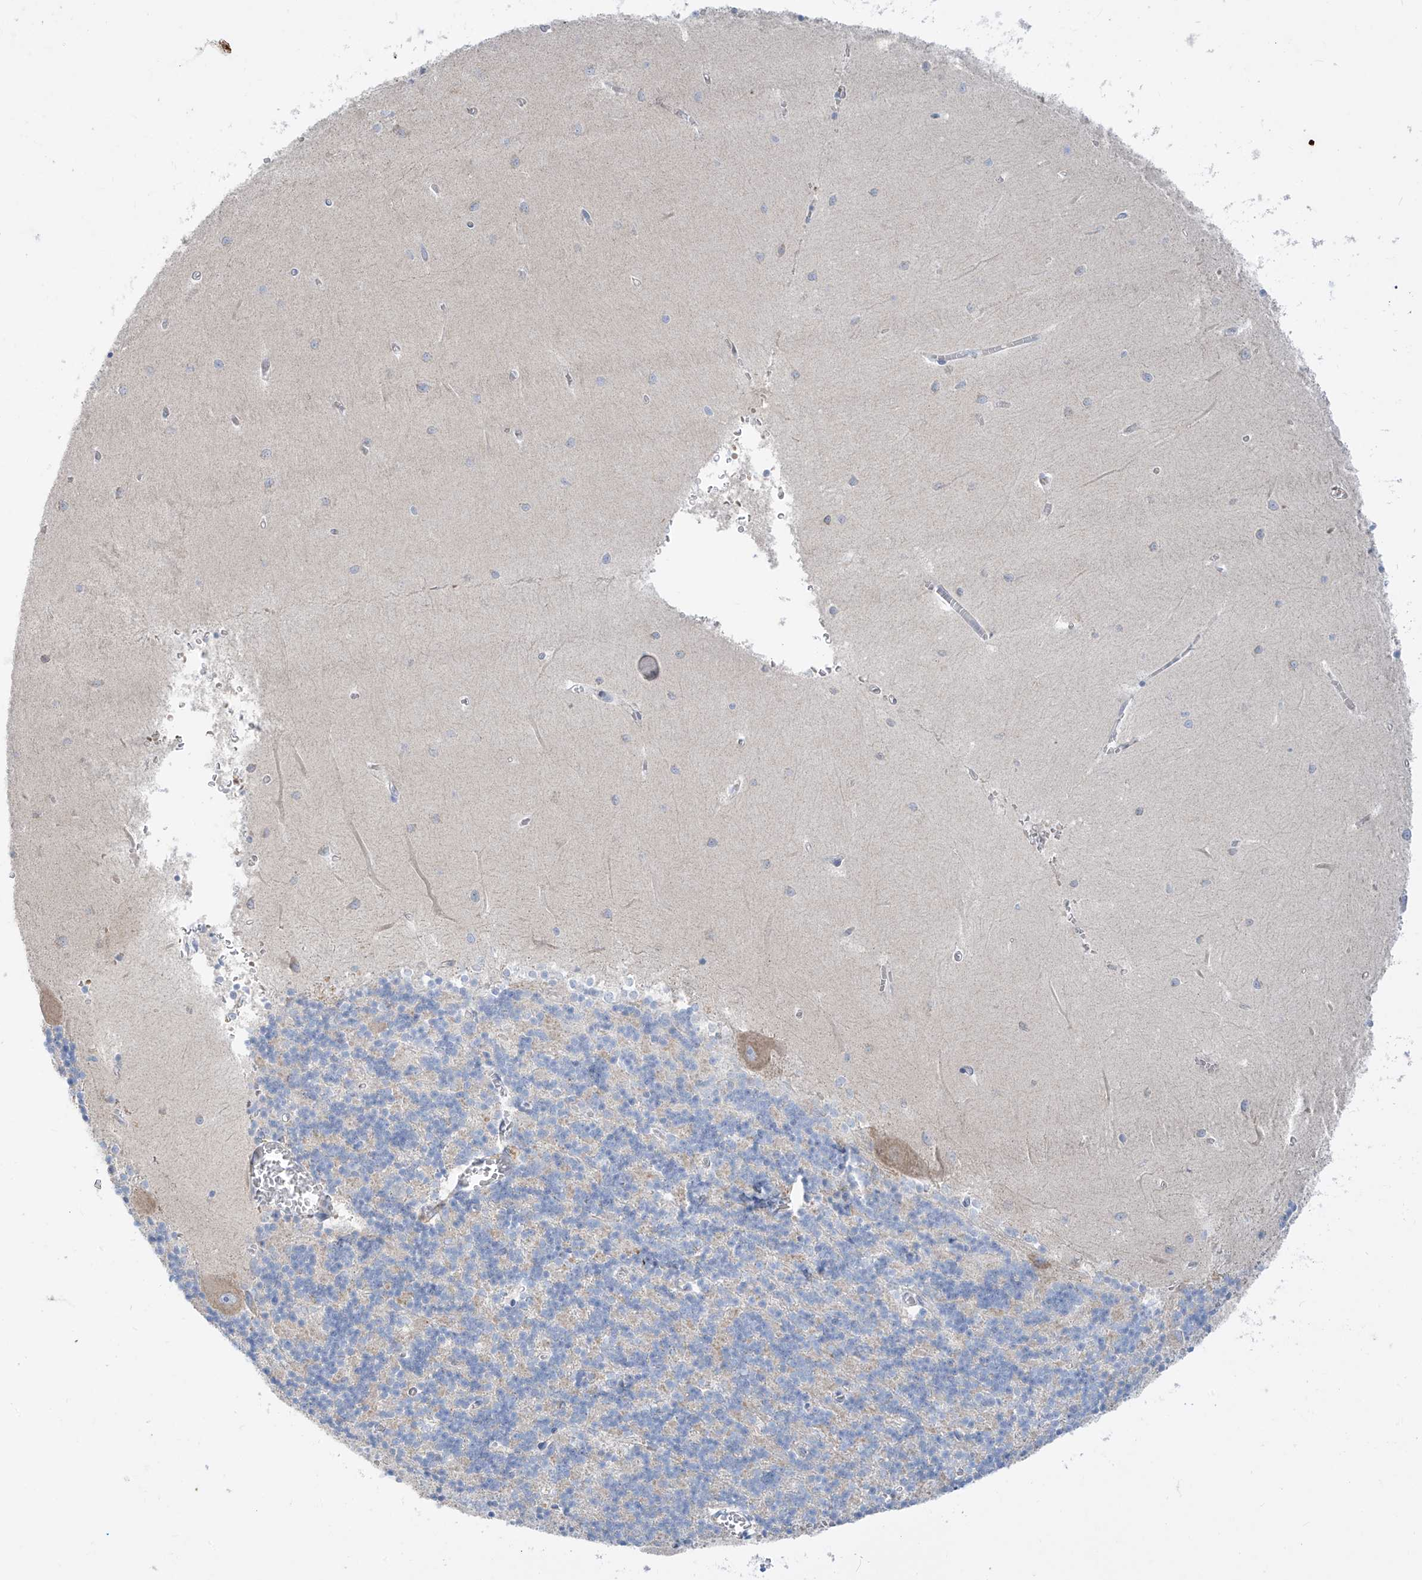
{"staining": {"intensity": "negative", "quantity": "none", "location": "none"}, "tissue": "cerebellum", "cell_type": "Cells in granular layer", "image_type": "normal", "snomed": [{"axis": "morphology", "description": "Normal tissue, NOS"}, {"axis": "topography", "description": "Cerebellum"}], "caption": "Human cerebellum stained for a protein using IHC demonstrates no expression in cells in granular layer.", "gene": "DGKQ", "patient": {"sex": "male", "age": 37}}